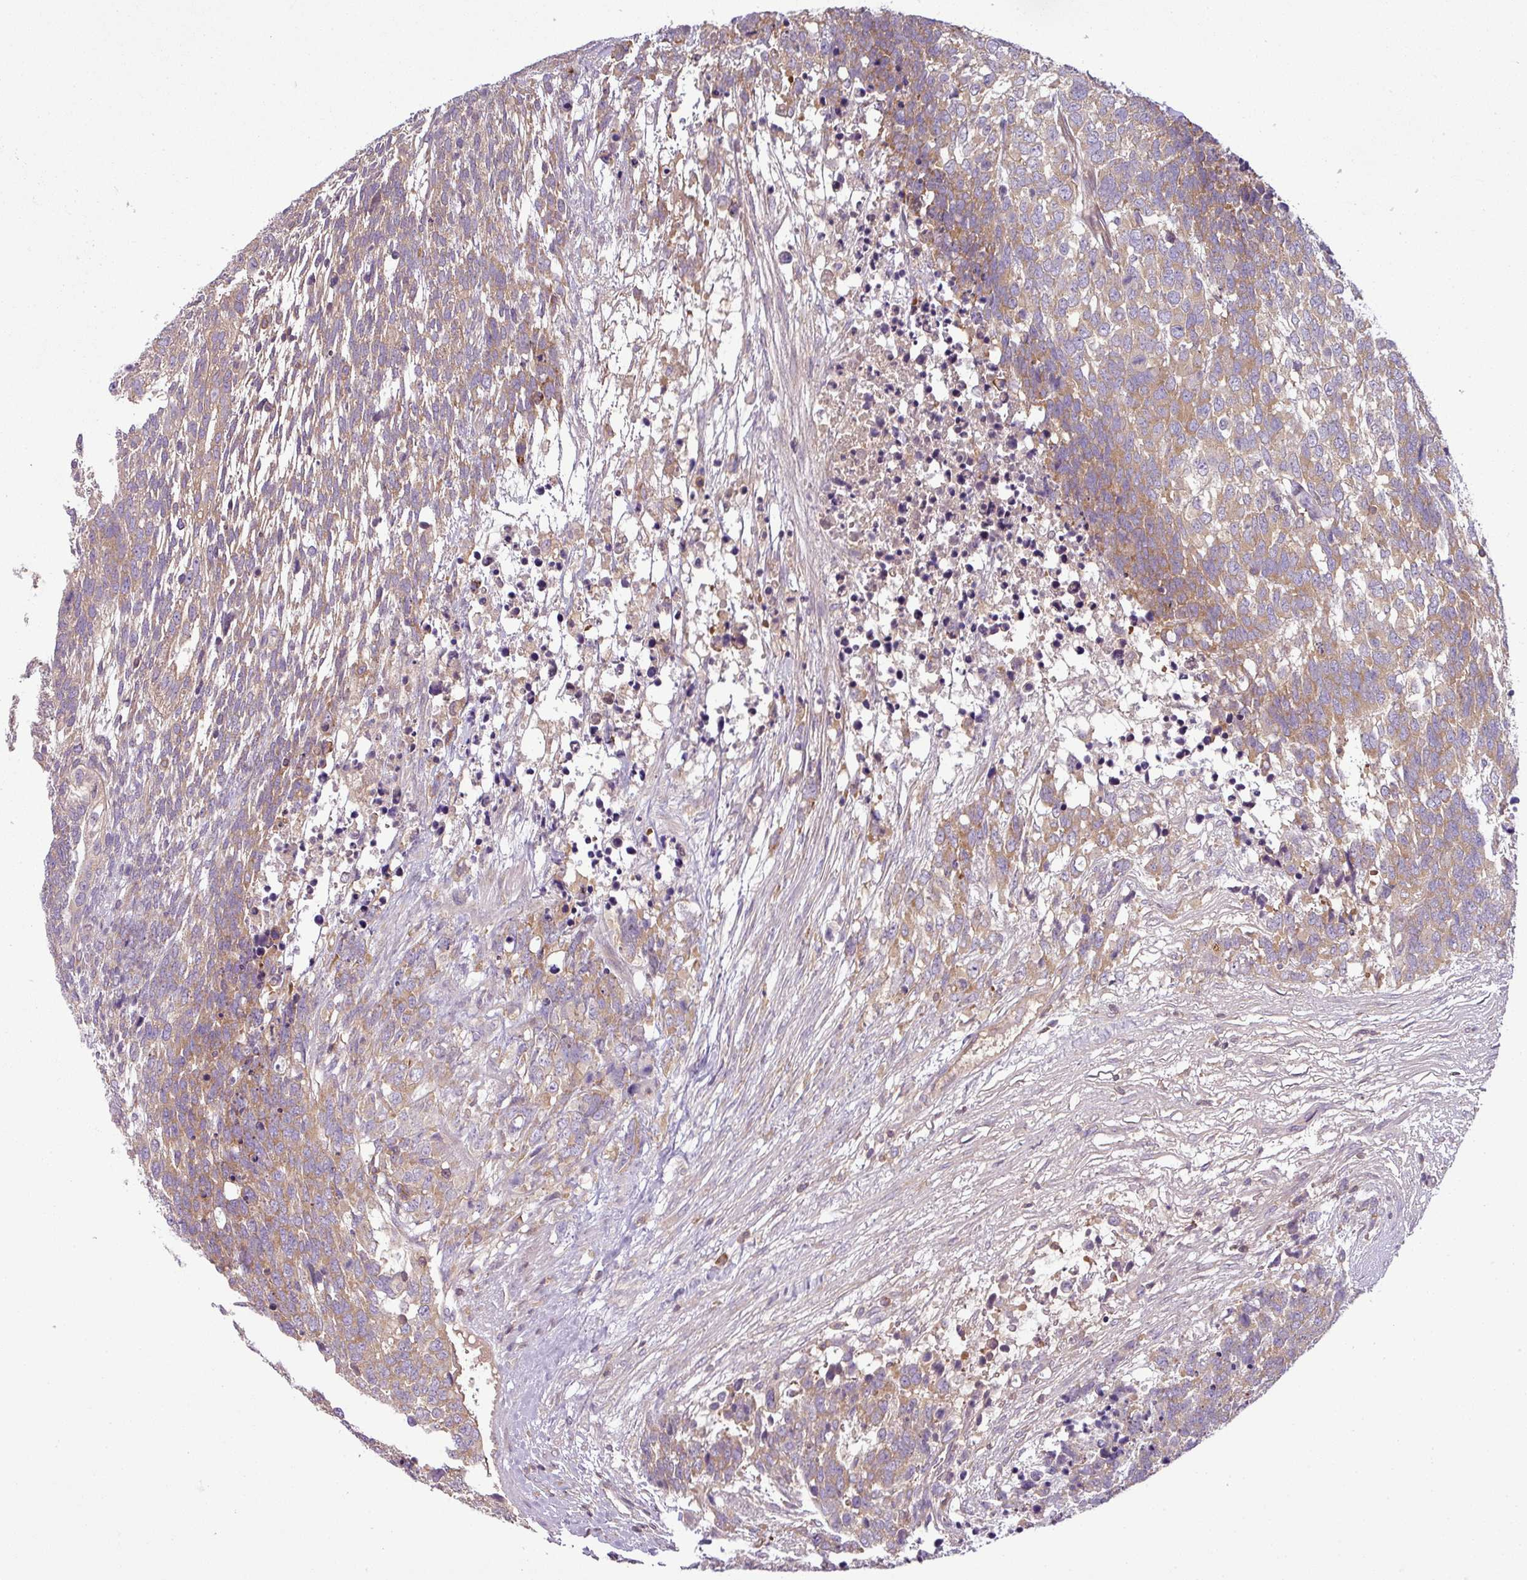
{"staining": {"intensity": "moderate", "quantity": ">75%", "location": "cytoplasmic/membranous"}, "tissue": "testis cancer", "cell_type": "Tumor cells", "image_type": "cancer", "snomed": [{"axis": "morphology", "description": "Carcinoma, Embryonal, NOS"}, {"axis": "topography", "description": "Testis"}], "caption": "IHC (DAB (3,3'-diaminobenzidine)) staining of human testis cancer displays moderate cytoplasmic/membranous protein staining in approximately >75% of tumor cells.", "gene": "LRRC74B", "patient": {"sex": "male", "age": 23}}